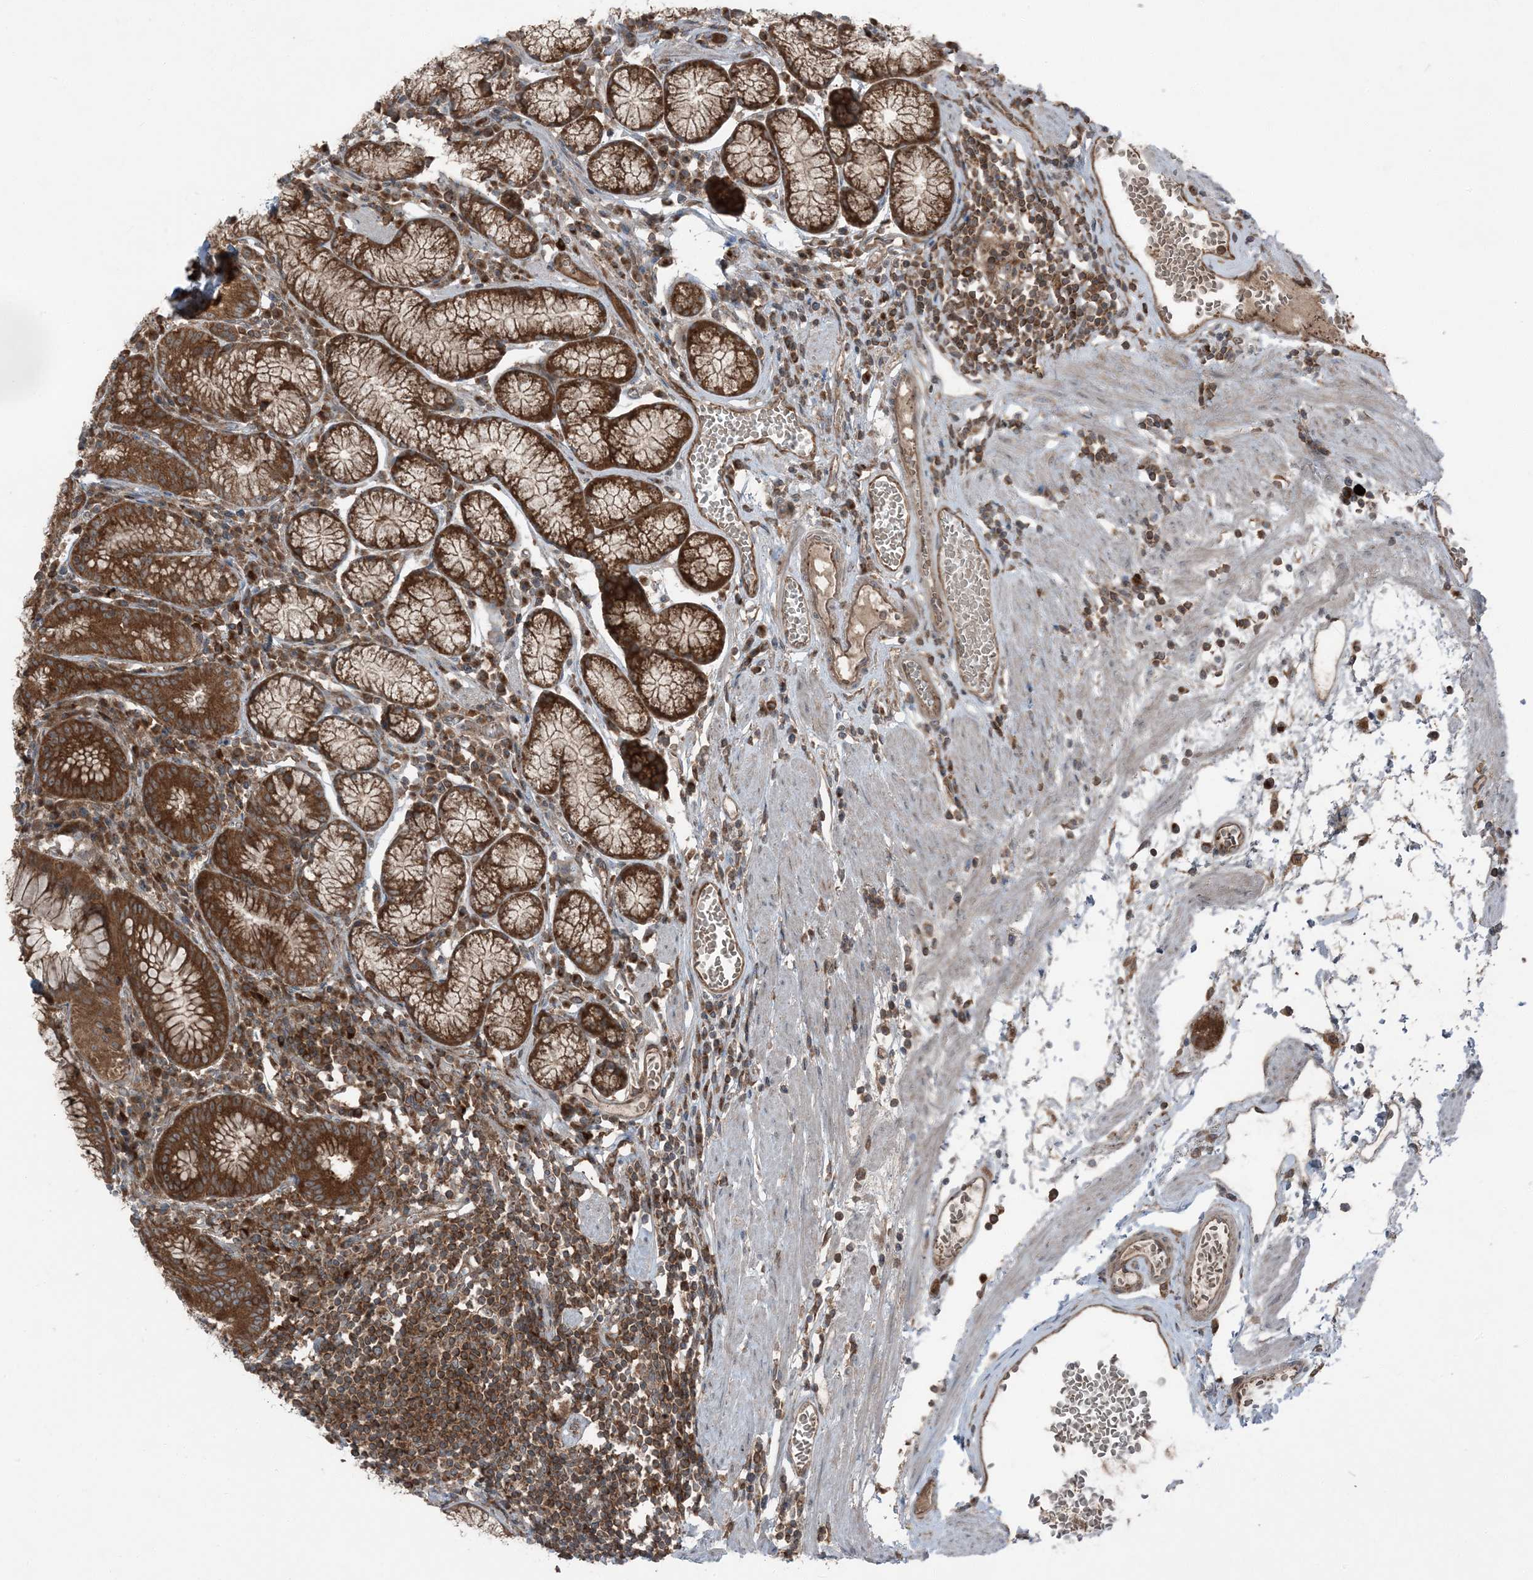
{"staining": {"intensity": "strong", "quantity": ">75%", "location": "cytoplasmic/membranous"}, "tissue": "stomach", "cell_type": "Glandular cells", "image_type": "normal", "snomed": [{"axis": "morphology", "description": "Normal tissue, NOS"}, {"axis": "topography", "description": "Stomach"}], "caption": "Brown immunohistochemical staining in unremarkable stomach shows strong cytoplasmic/membranous expression in about >75% of glandular cells. (brown staining indicates protein expression, while blue staining denotes nuclei).", "gene": "RAB3GAP1", "patient": {"sex": "male", "age": 55}}